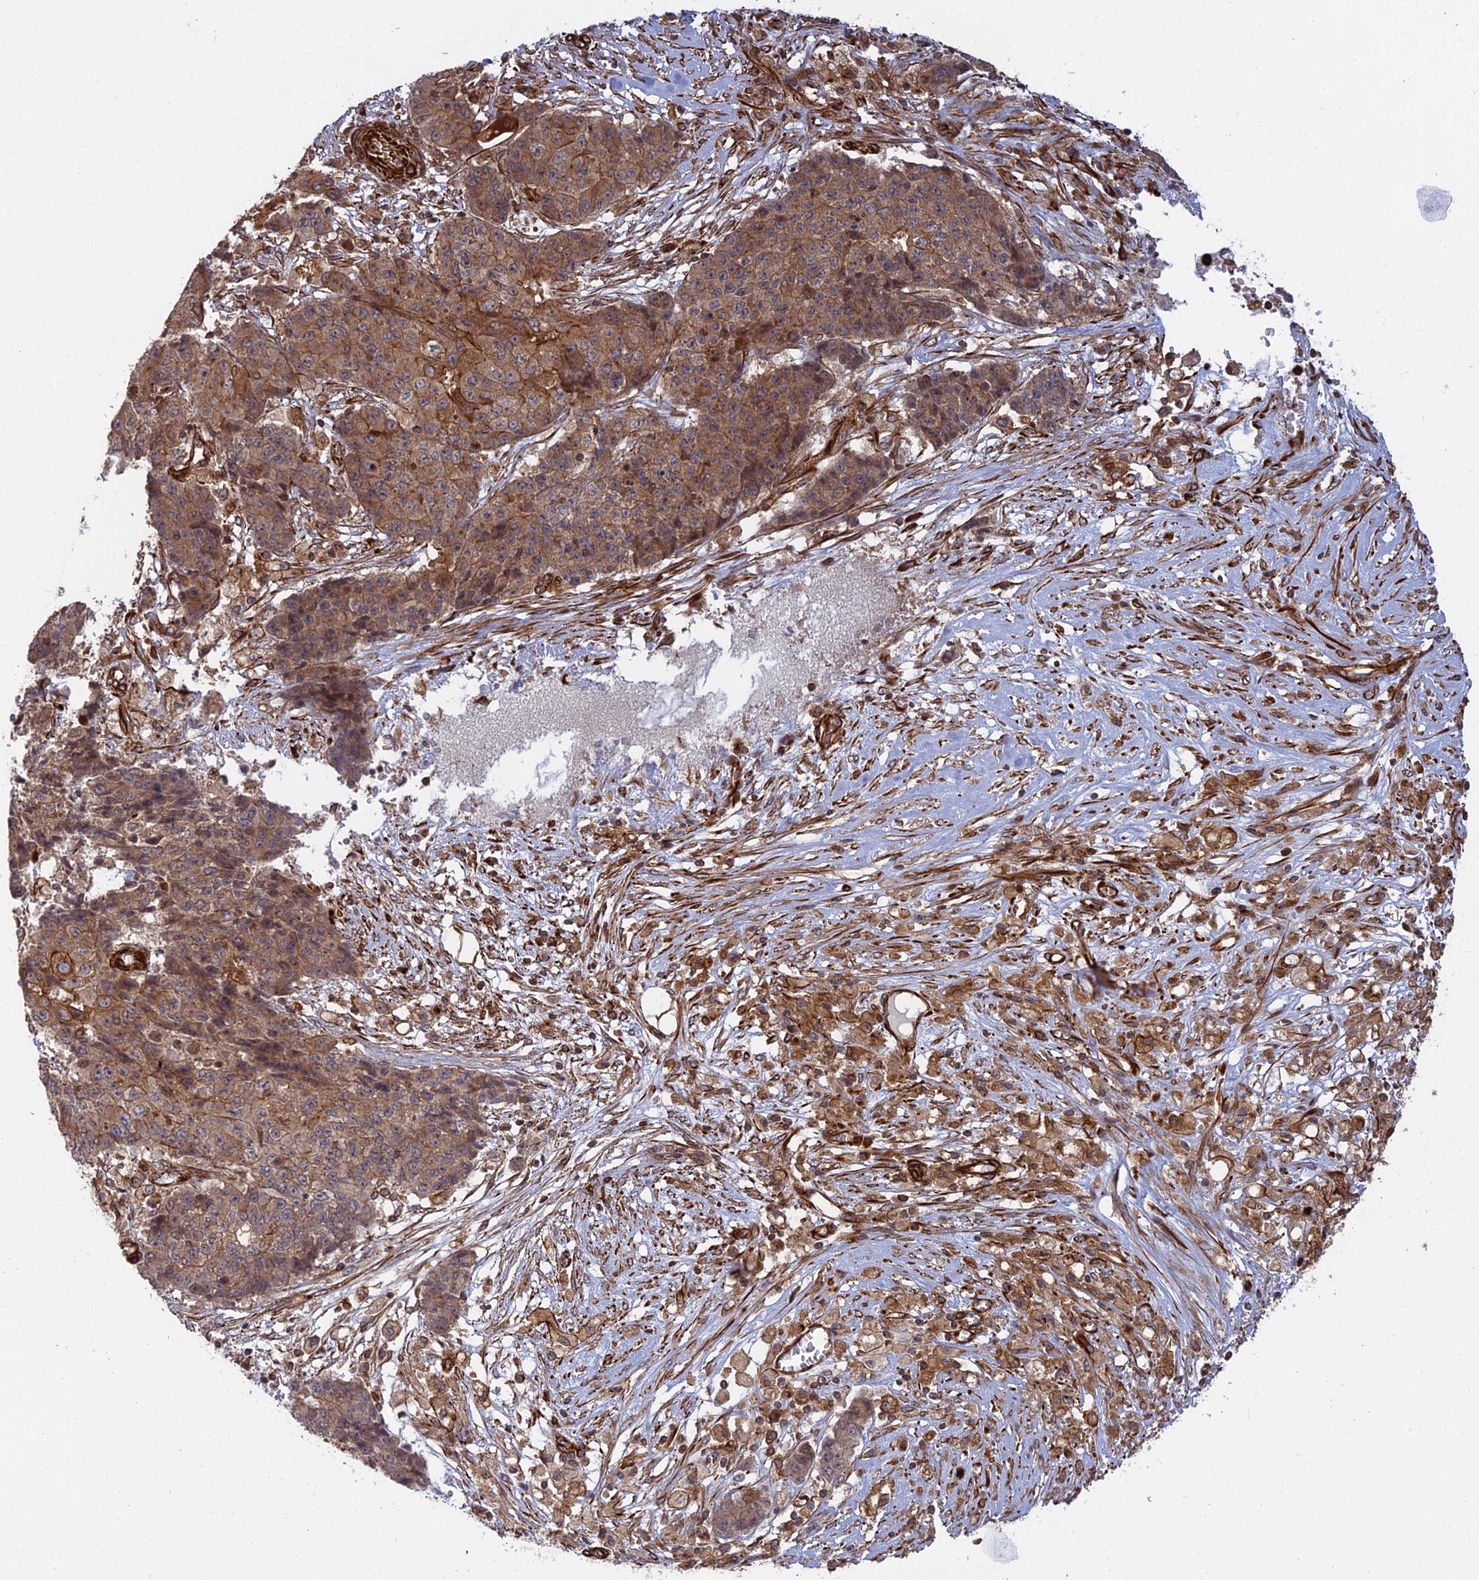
{"staining": {"intensity": "moderate", "quantity": "25%-75%", "location": "cytoplasmic/membranous"}, "tissue": "ovarian cancer", "cell_type": "Tumor cells", "image_type": "cancer", "snomed": [{"axis": "morphology", "description": "Carcinoma, endometroid"}, {"axis": "topography", "description": "Ovary"}], "caption": "Immunohistochemical staining of ovarian endometroid carcinoma shows moderate cytoplasmic/membranous protein expression in approximately 25%-75% of tumor cells.", "gene": "PHLDB3", "patient": {"sex": "female", "age": 42}}